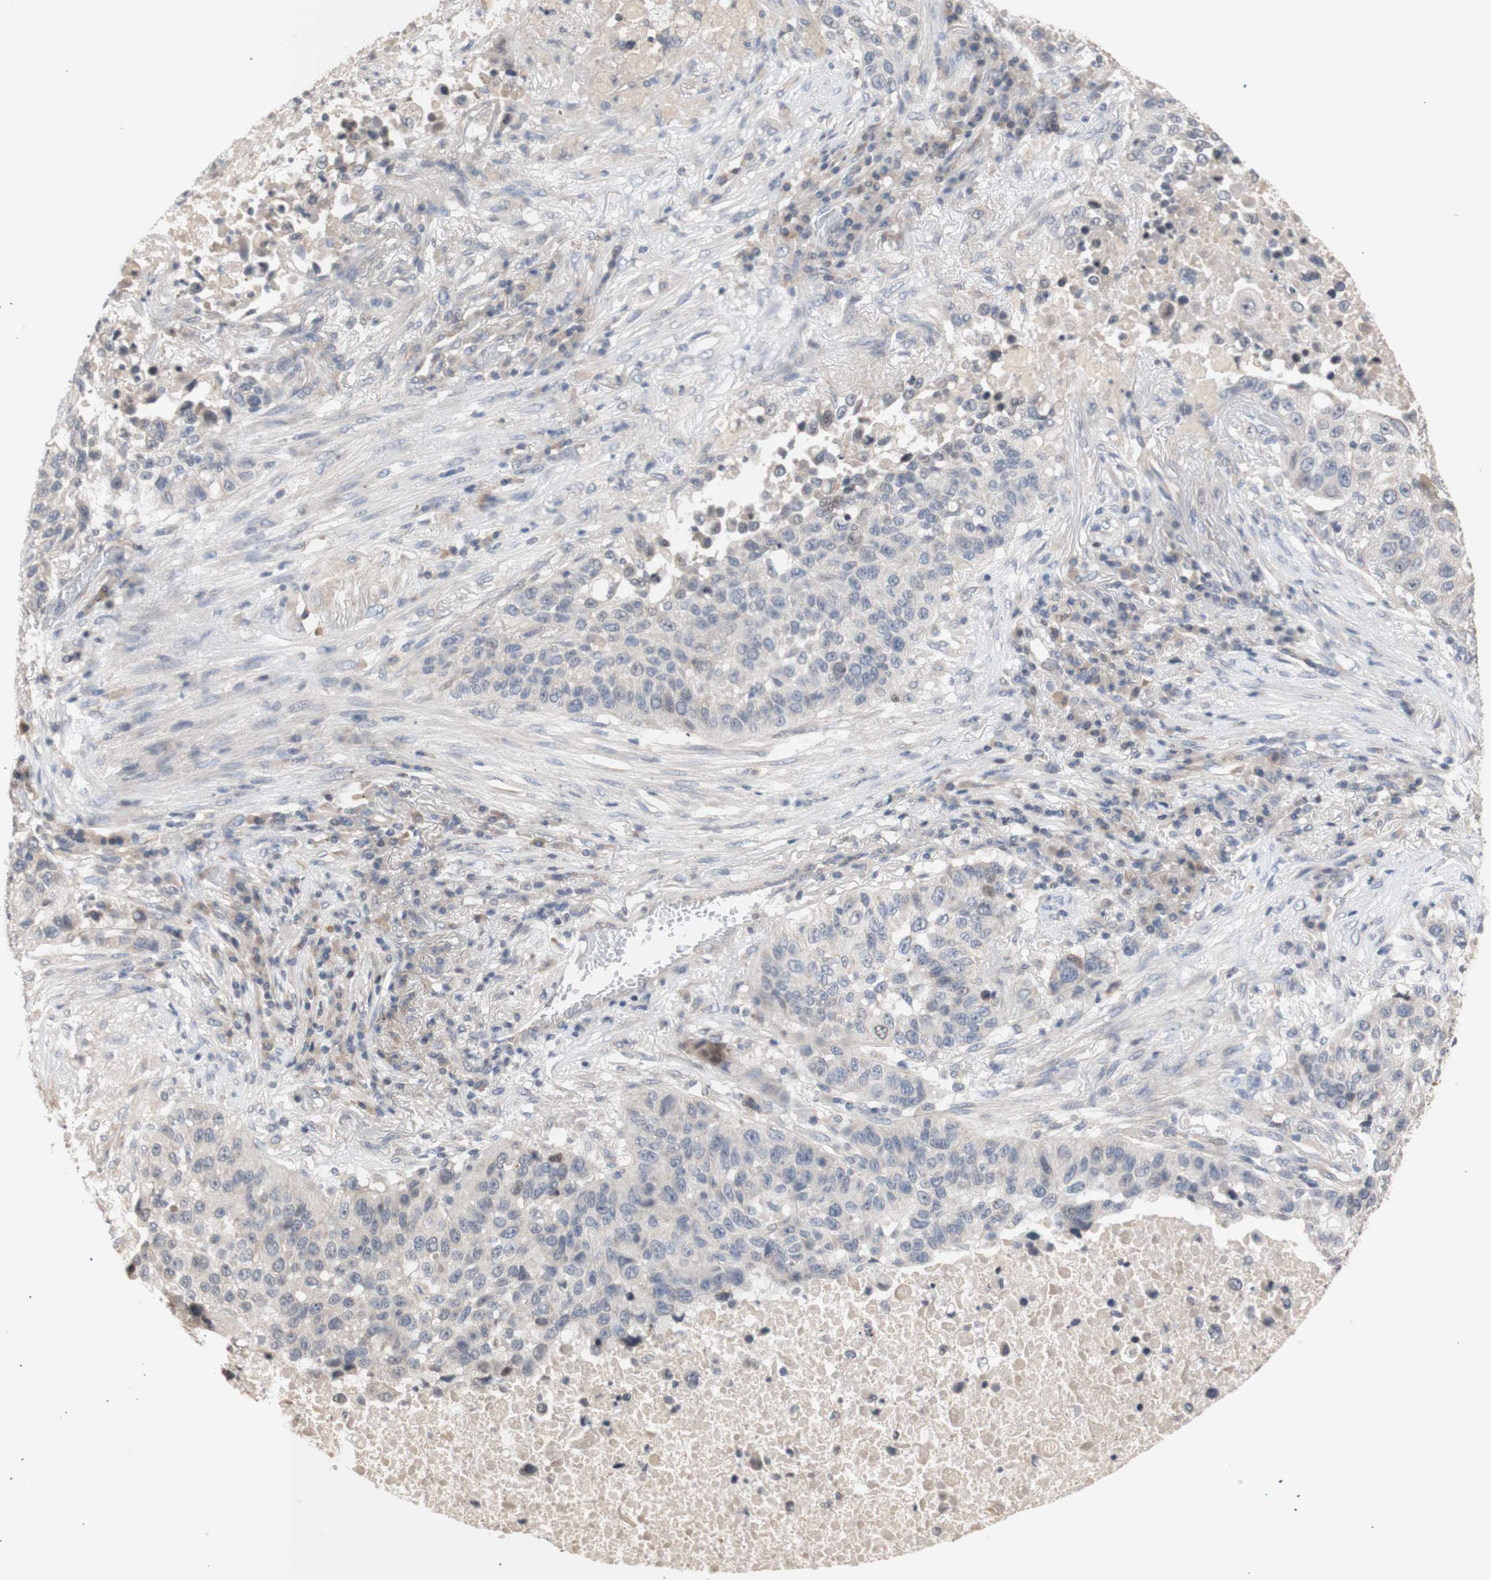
{"staining": {"intensity": "negative", "quantity": "none", "location": "none"}, "tissue": "lung cancer", "cell_type": "Tumor cells", "image_type": "cancer", "snomed": [{"axis": "morphology", "description": "Squamous cell carcinoma, NOS"}, {"axis": "topography", "description": "Lung"}], "caption": "A photomicrograph of human lung cancer (squamous cell carcinoma) is negative for staining in tumor cells.", "gene": "FOSB", "patient": {"sex": "male", "age": 57}}